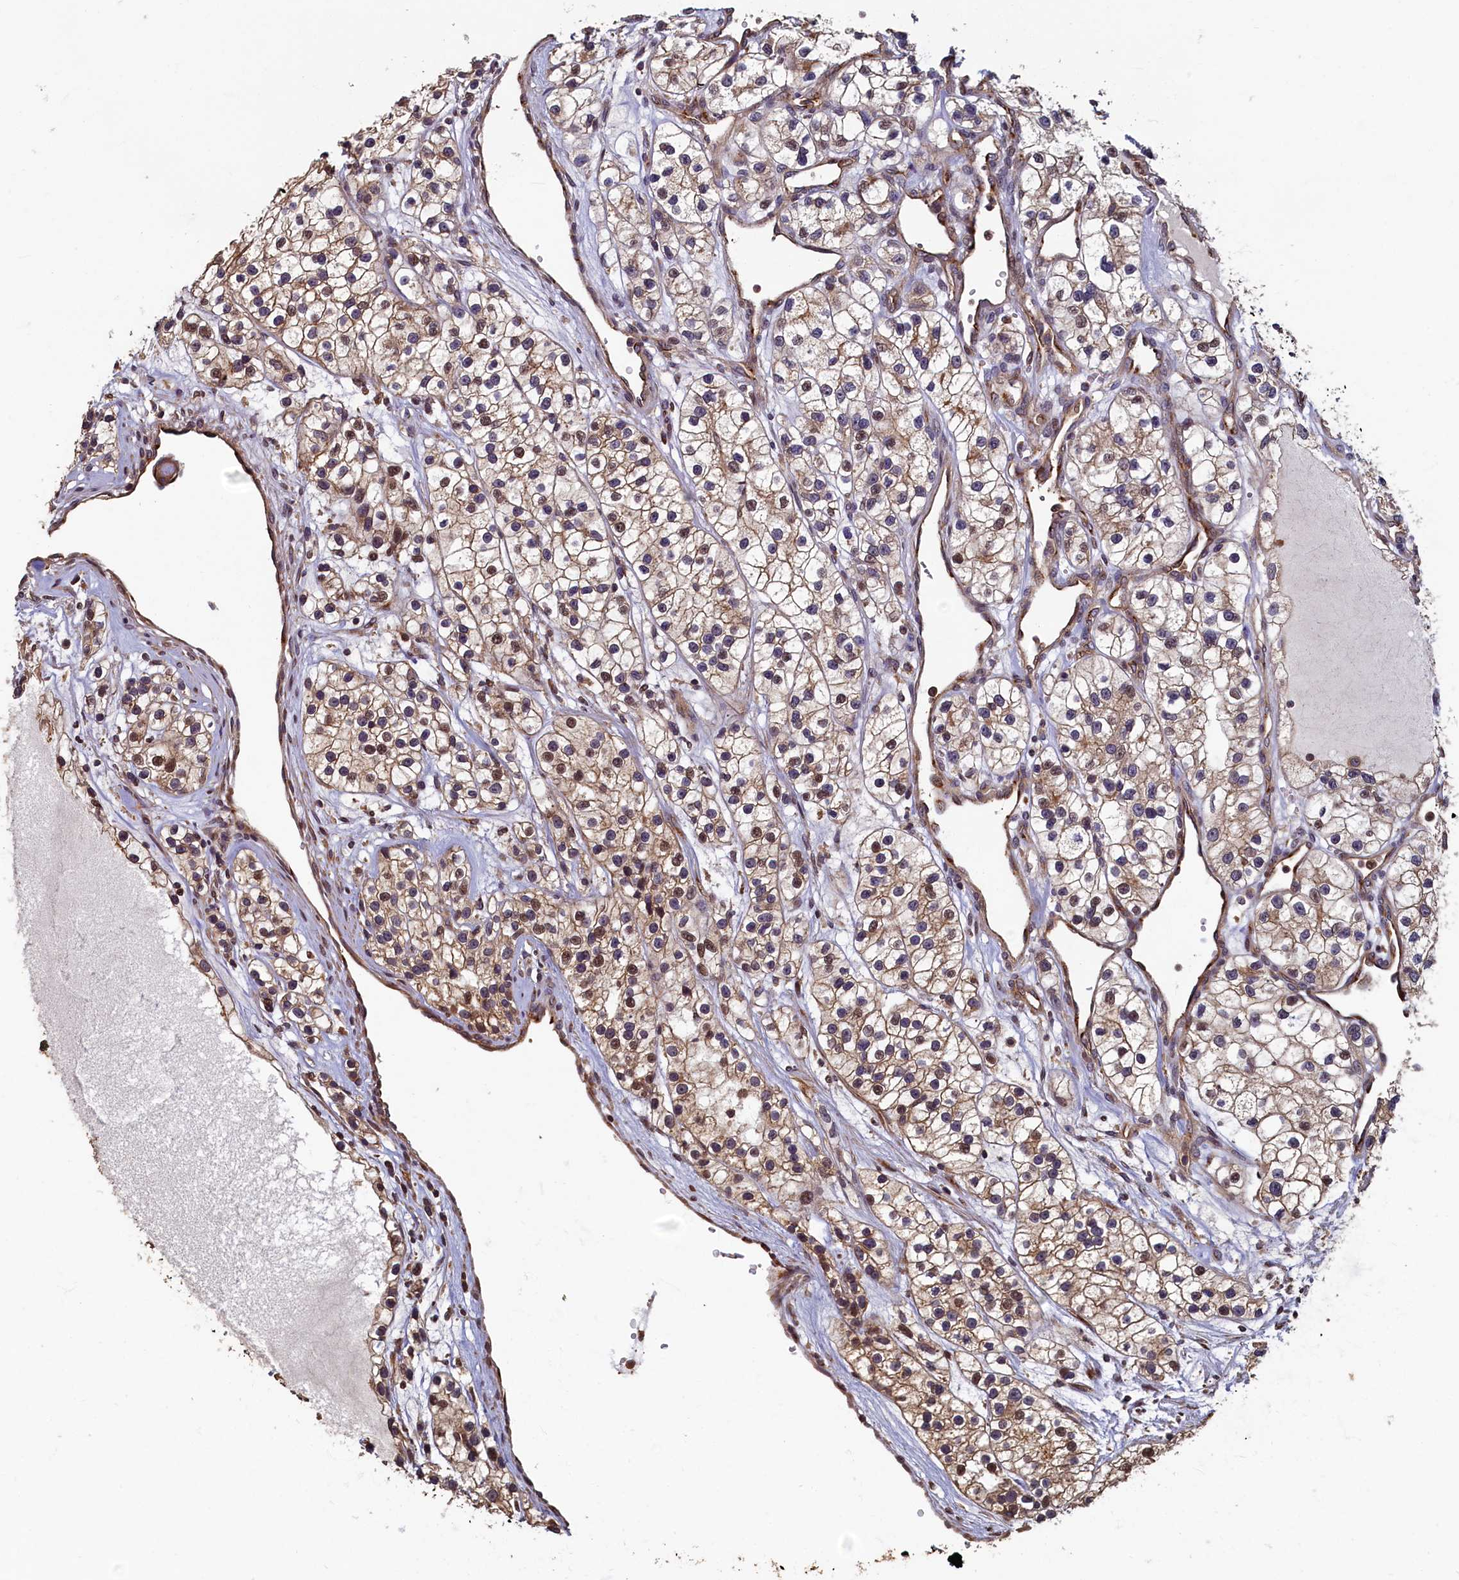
{"staining": {"intensity": "moderate", "quantity": "25%-75%", "location": "cytoplasmic/membranous"}, "tissue": "renal cancer", "cell_type": "Tumor cells", "image_type": "cancer", "snomed": [{"axis": "morphology", "description": "Adenocarcinoma, NOS"}, {"axis": "topography", "description": "Kidney"}], "caption": "This is a photomicrograph of IHC staining of renal cancer, which shows moderate expression in the cytoplasmic/membranous of tumor cells.", "gene": "TMEM181", "patient": {"sex": "female", "age": 57}}